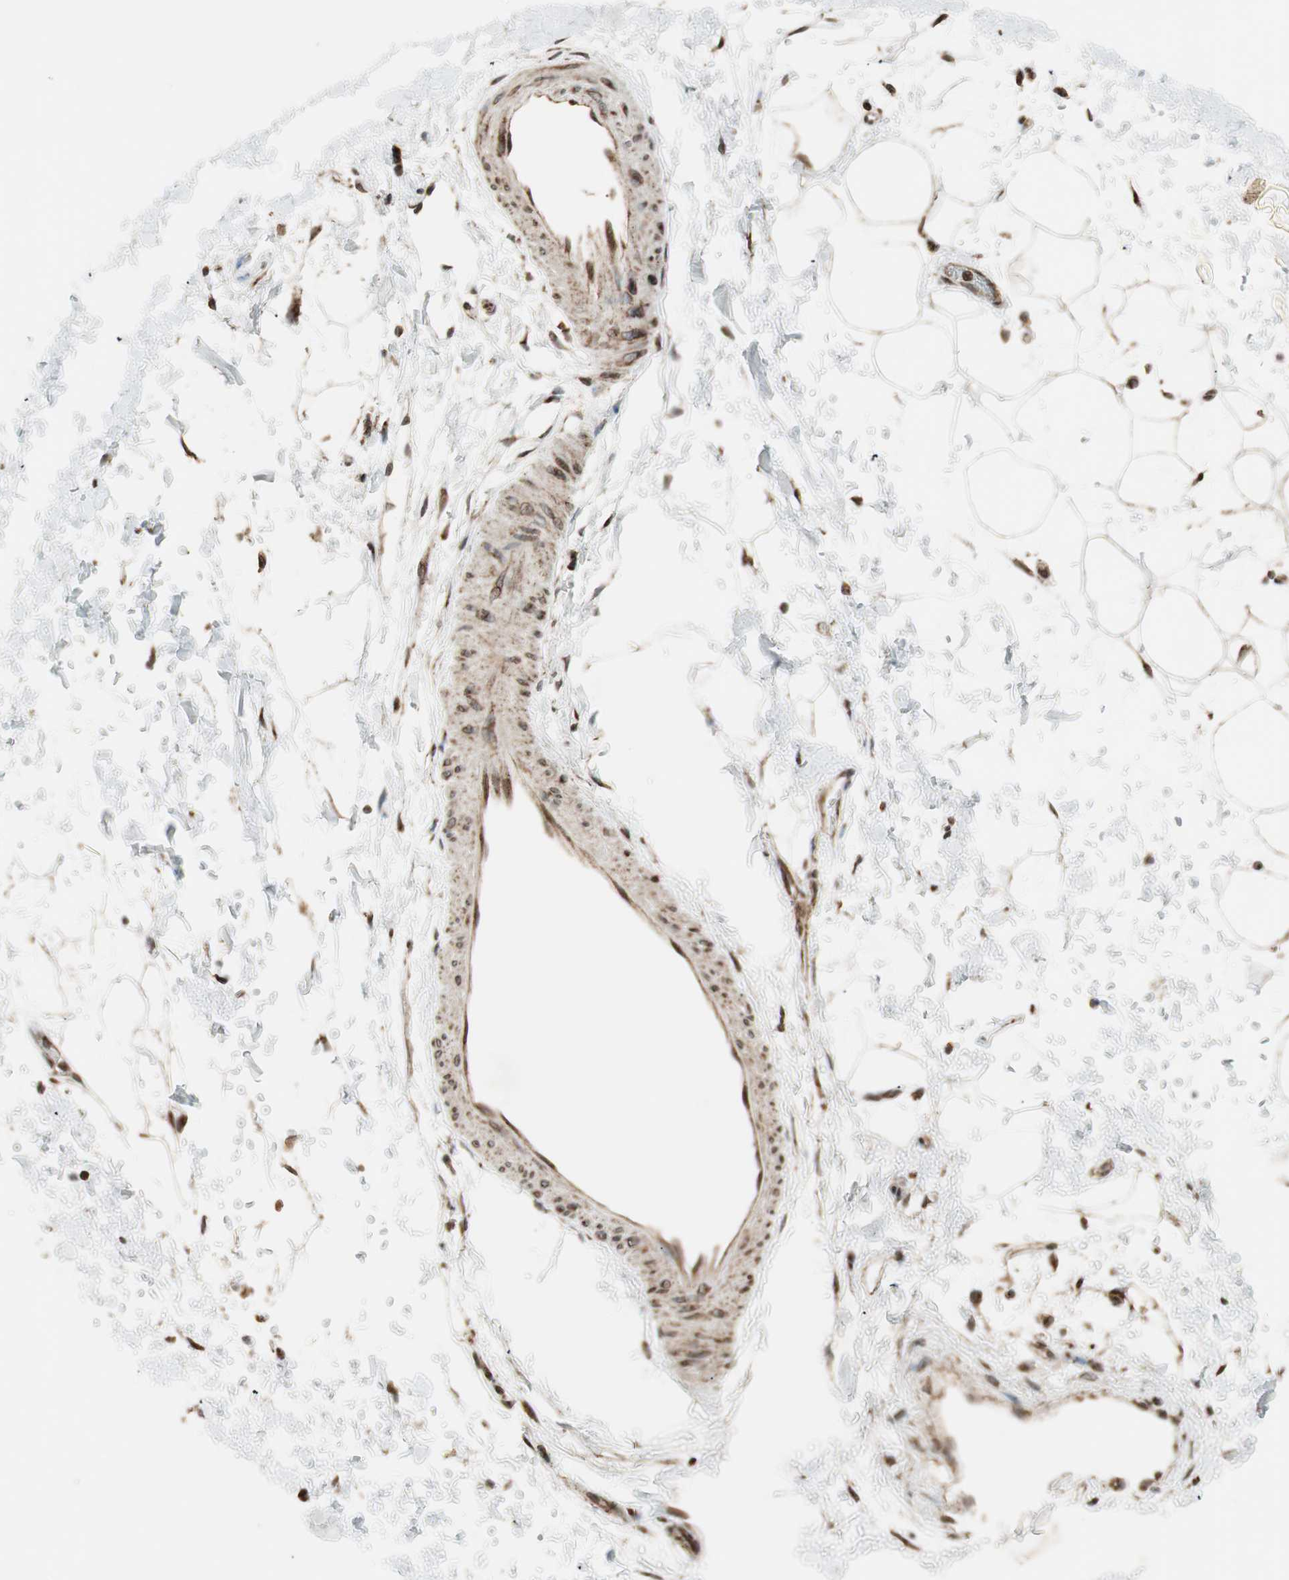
{"staining": {"intensity": "moderate", "quantity": ">75%", "location": "cytoplasmic/membranous,nuclear"}, "tissue": "adipose tissue", "cell_type": "Adipocytes", "image_type": "normal", "snomed": [{"axis": "morphology", "description": "Normal tissue, NOS"}, {"axis": "topography", "description": "Soft tissue"}], "caption": "The micrograph shows staining of unremarkable adipose tissue, revealing moderate cytoplasmic/membranous,nuclear protein expression (brown color) within adipocytes. Using DAB (3,3'-diaminobenzidine) (brown) and hematoxylin (blue) stains, captured at high magnification using brightfield microscopy.", "gene": "NUP62", "patient": {"sex": "male", "age": 72}}